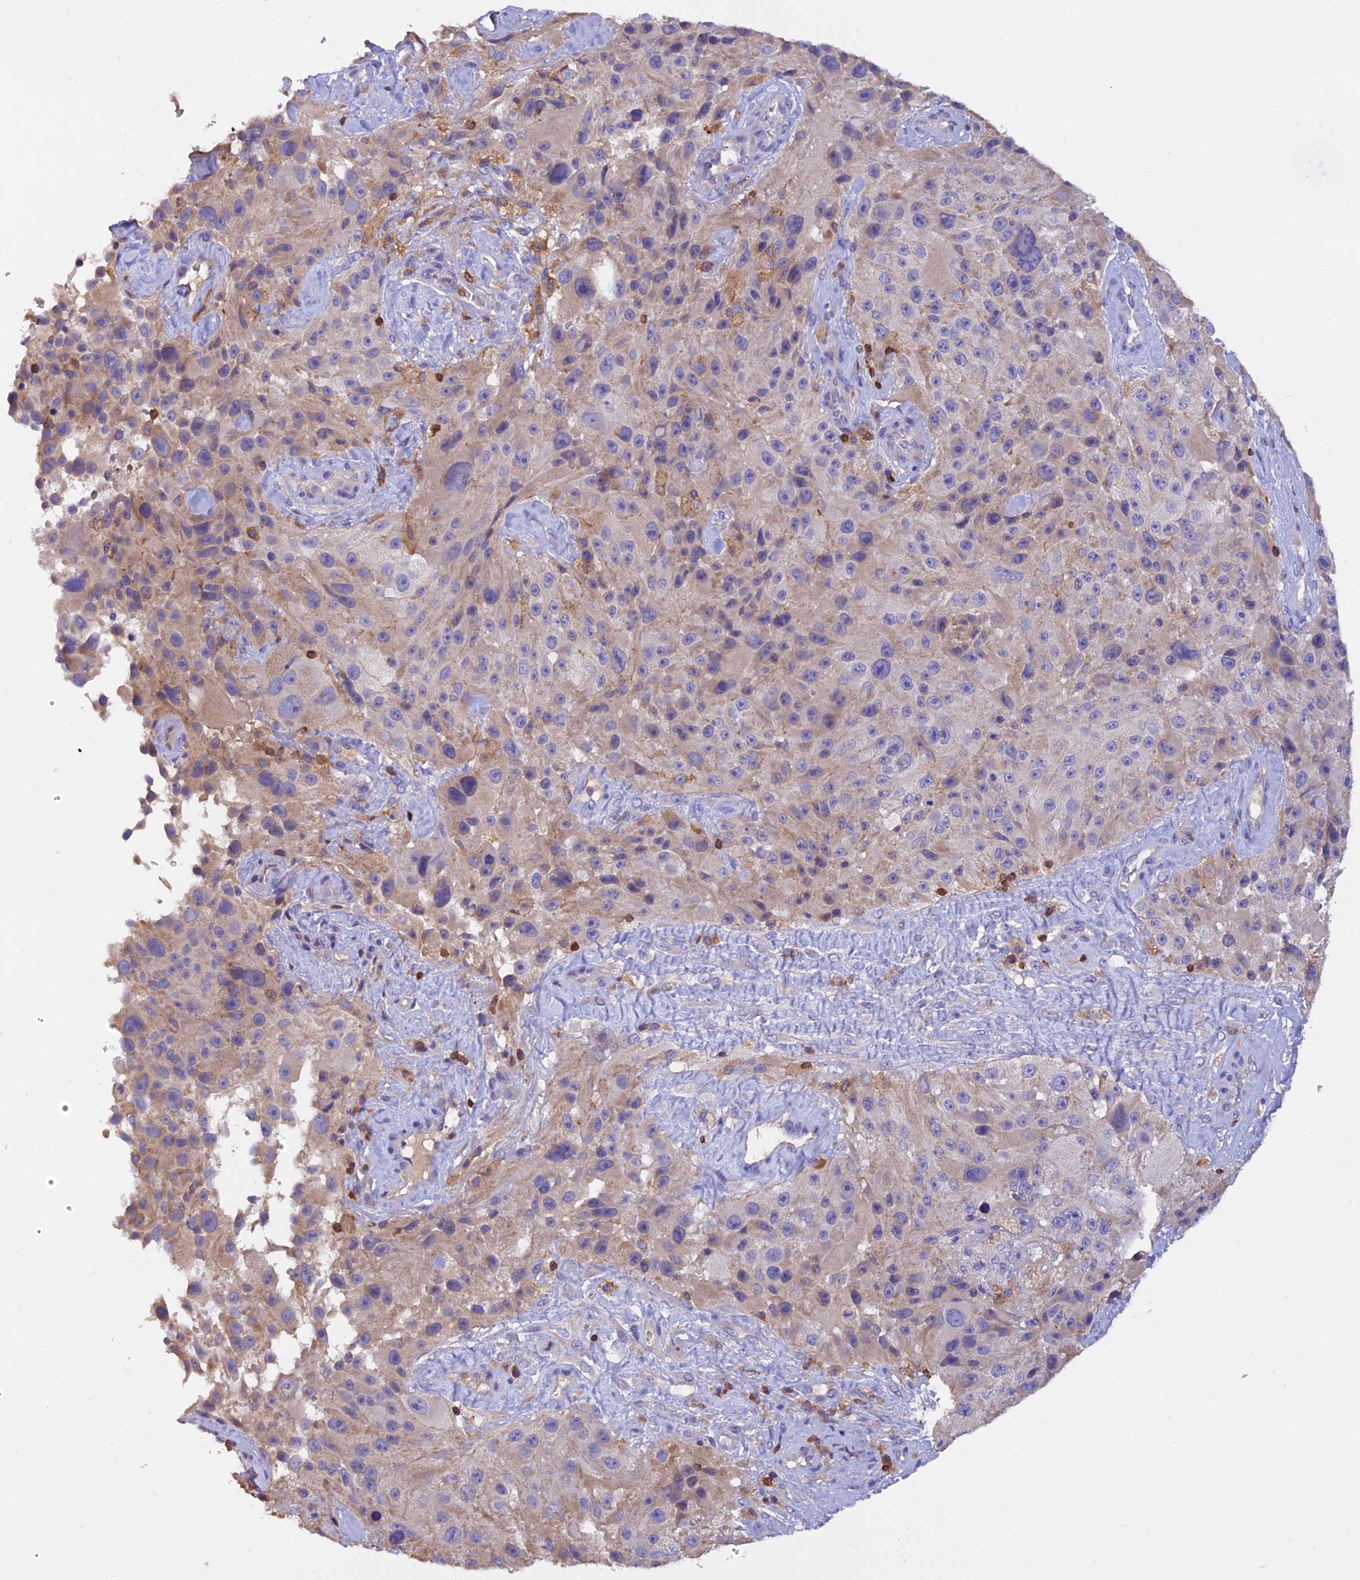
{"staining": {"intensity": "negative", "quantity": "none", "location": "none"}, "tissue": "melanoma", "cell_type": "Tumor cells", "image_type": "cancer", "snomed": [{"axis": "morphology", "description": "Malignant melanoma, Metastatic site"}, {"axis": "topography", "description": "Lymph node"}], "caption": "IHC image of melanoma stained for a protein (brown), which reveals no positivity in tumor cells. (IHC, brightfield microscopy, high magnification).", "gene": "LPXN", "patient": {"sex": "male", "age": 62}}